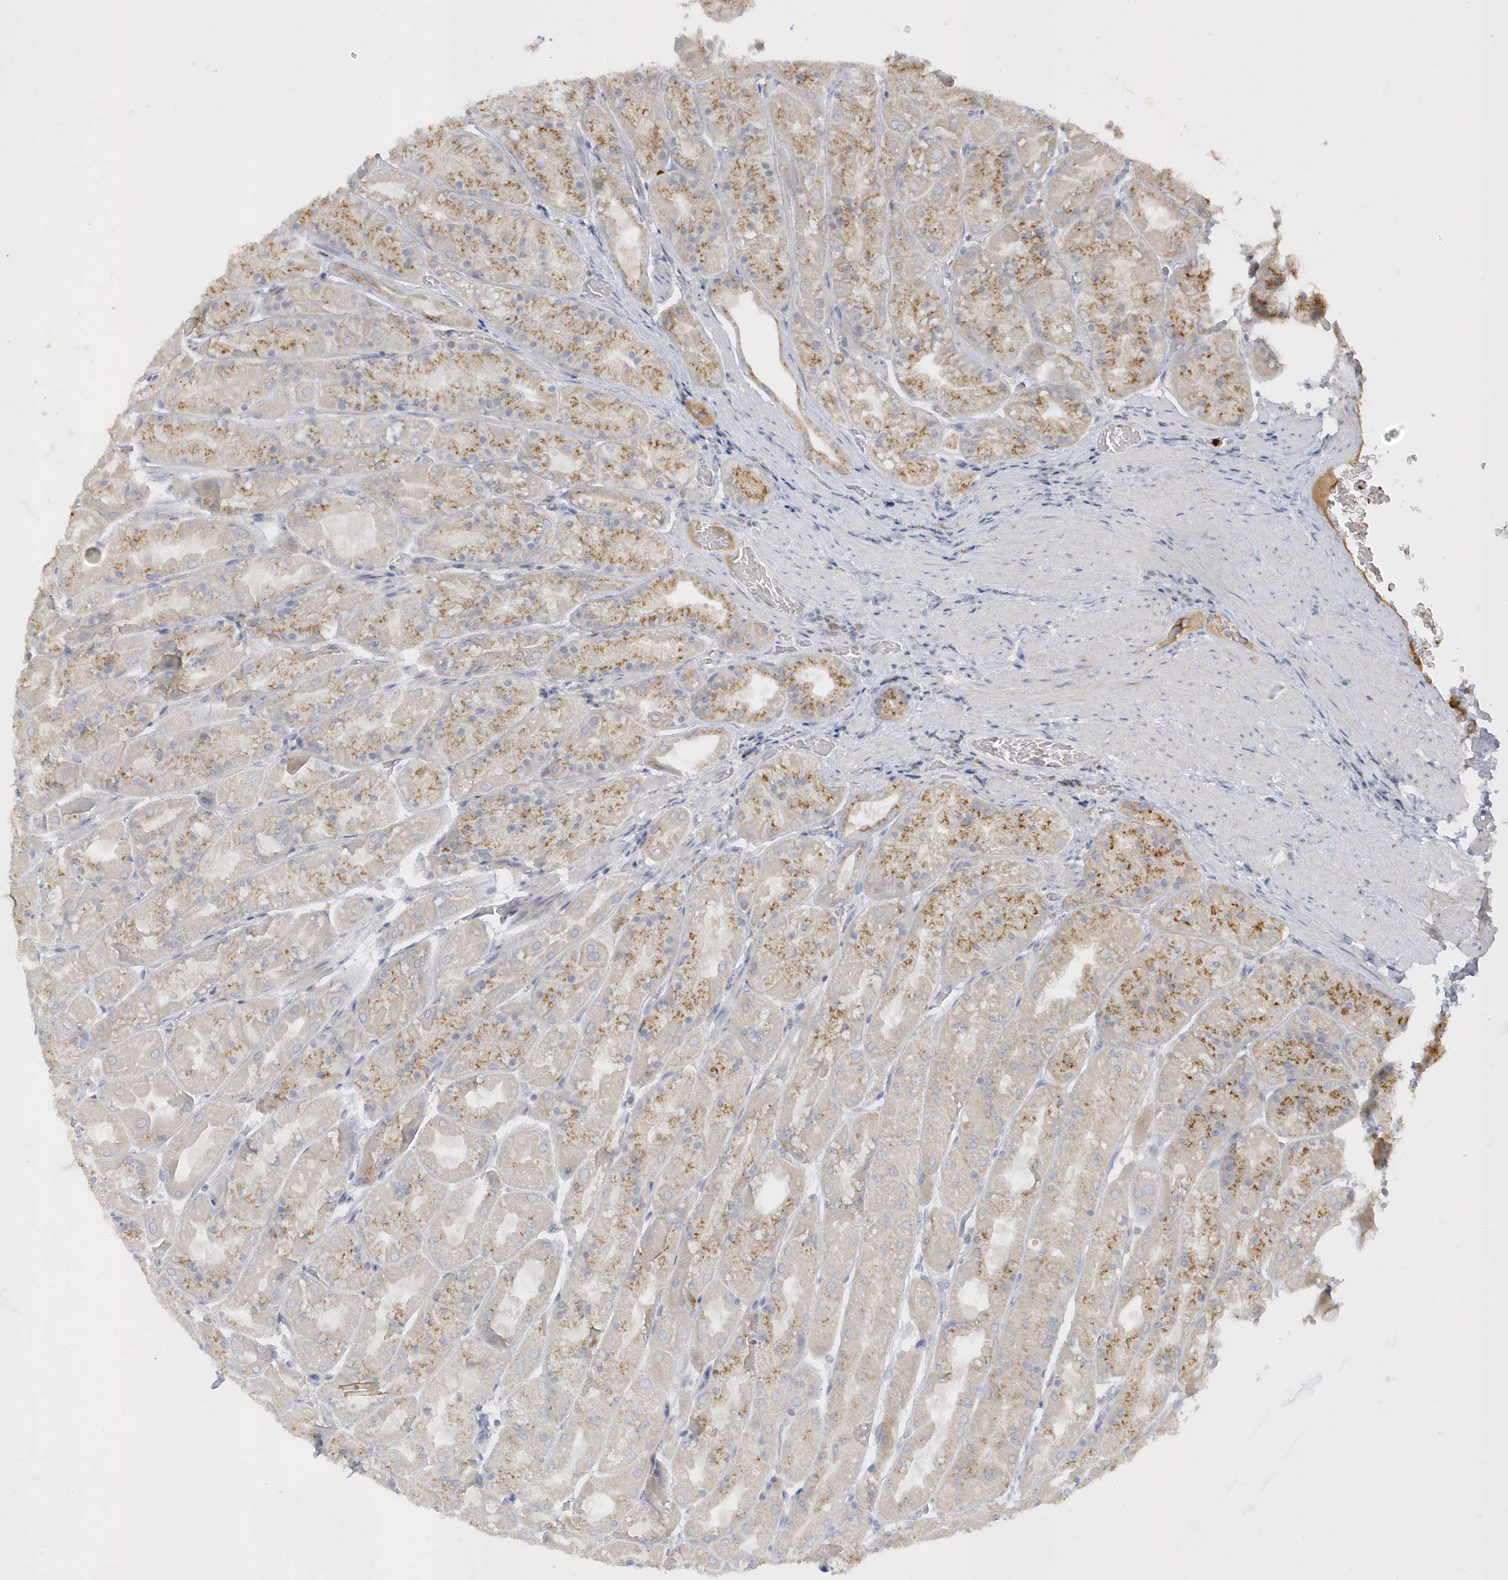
{"staining": {"intensity": "moderate", "quantity": "25%-75%", "location": "cytoplasmic/membranous"}, "tissue": "stomach", "cell_type": "Glandular cells", "image_type": "normal", "snomed": [{"axis": "morphology", "description": "Normal tissue, NOS"}, {"axis": "topography", "description": "Stomach"}], "caption": "Normal stomach displays moderate cytoplasmic/membranous staining in about 25%-75% of glandular cells The staining is performed using DAB brown chromogen to label protein expression. The nuclei are counter-stained blue using hematoxylin..", "gene": "DPP9", "patient": {"sex": "female", "age": 61}}